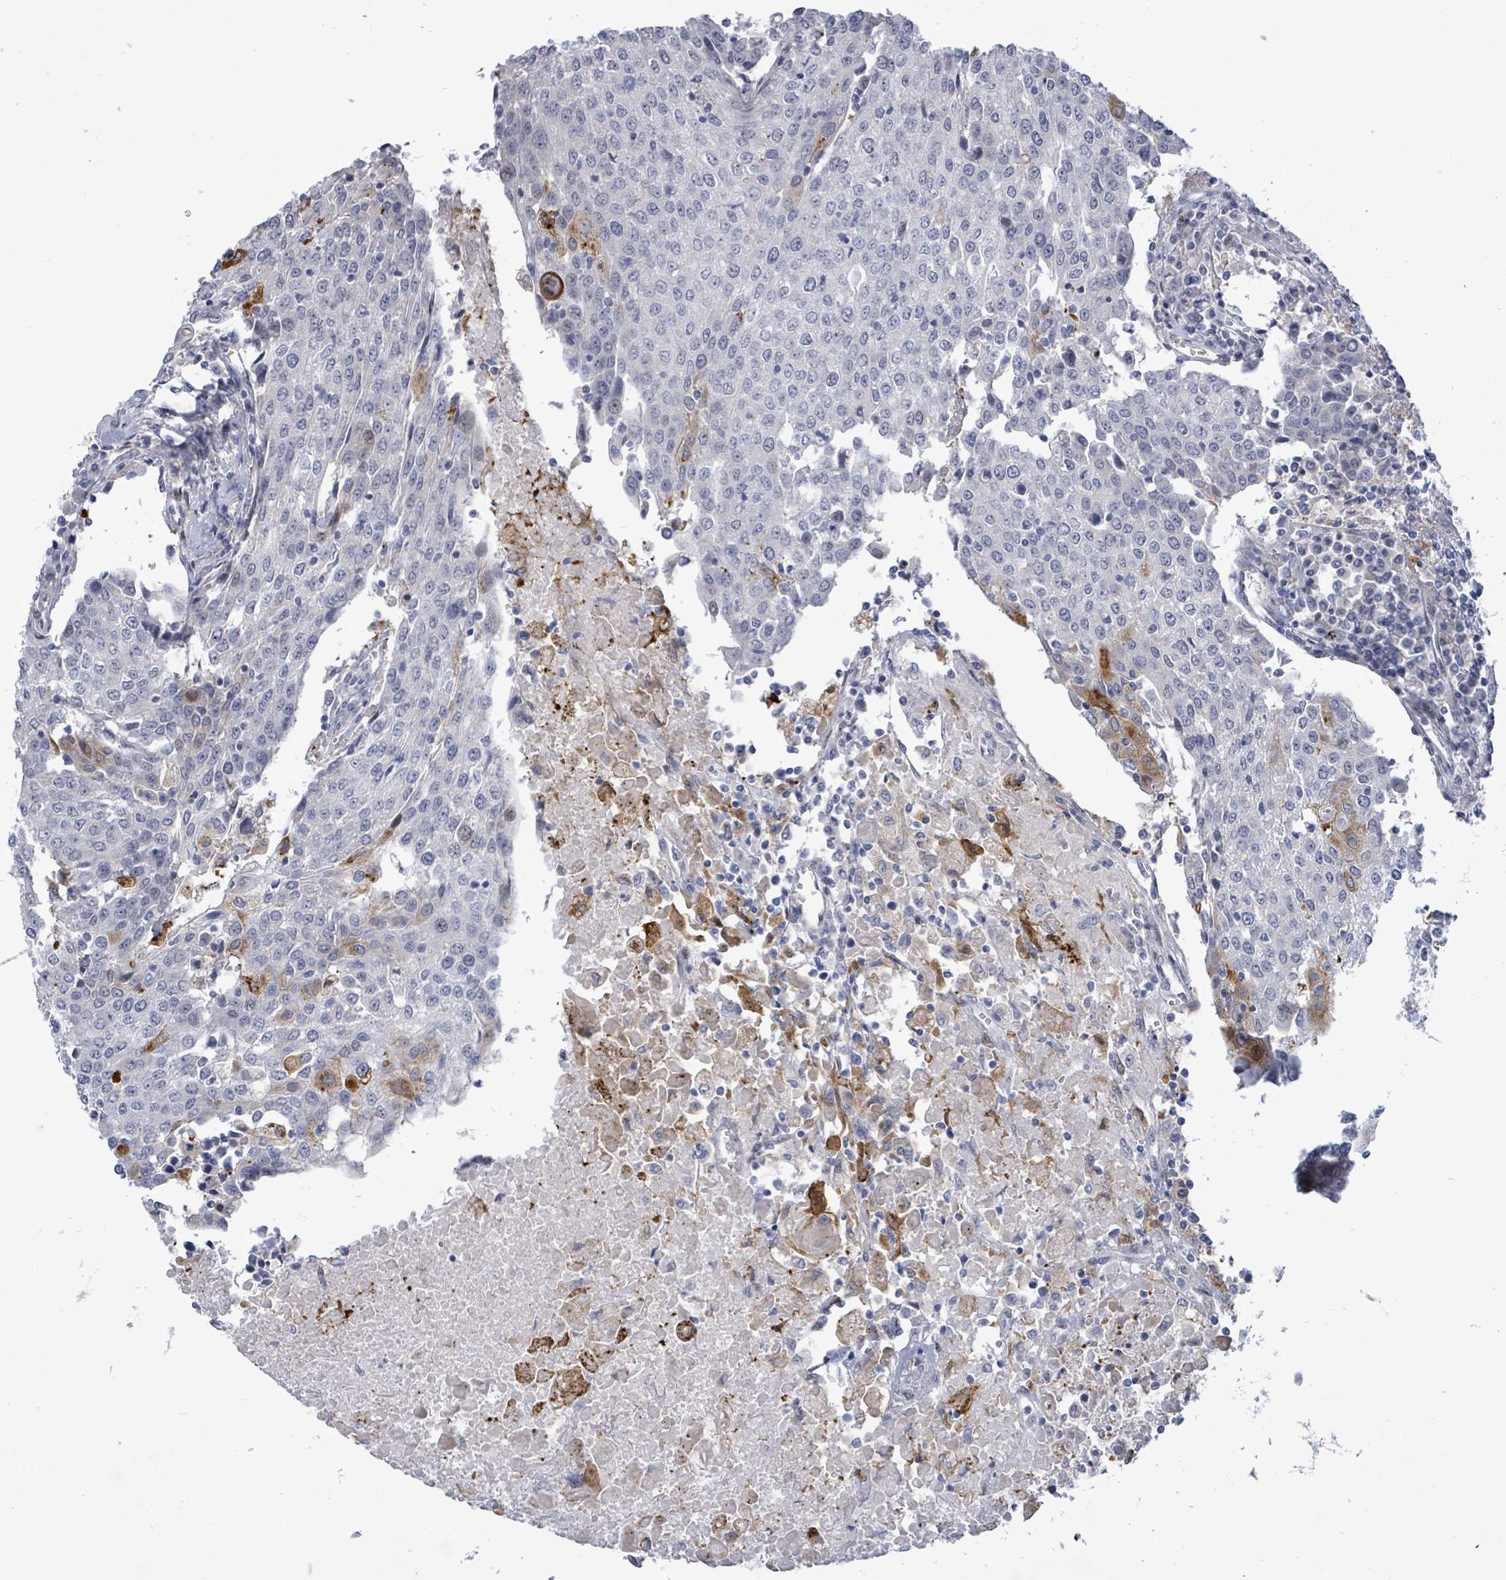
{"staining": {"intensity": "moderate", "quantity": "<25%", "location": "cytoplasmic/membranous"}, "tissue": "urothelial cancer", "cell_type": "Tumor cells", "image_type": "cancer", "snomed": [{"axis": "morphology", "description": "Urothelial carcinoma, High grade"}, {"axis": "topography", "description": "Urinary bladder"}], "caption": "Immunohistochemical staining of urothelial cancer exhibits moderate cytoplasmic/membranous protein staining in approximately <25% of tumor cells.", "gene": "CT45A5", "patient": {"sex": "female", "age": 85}}